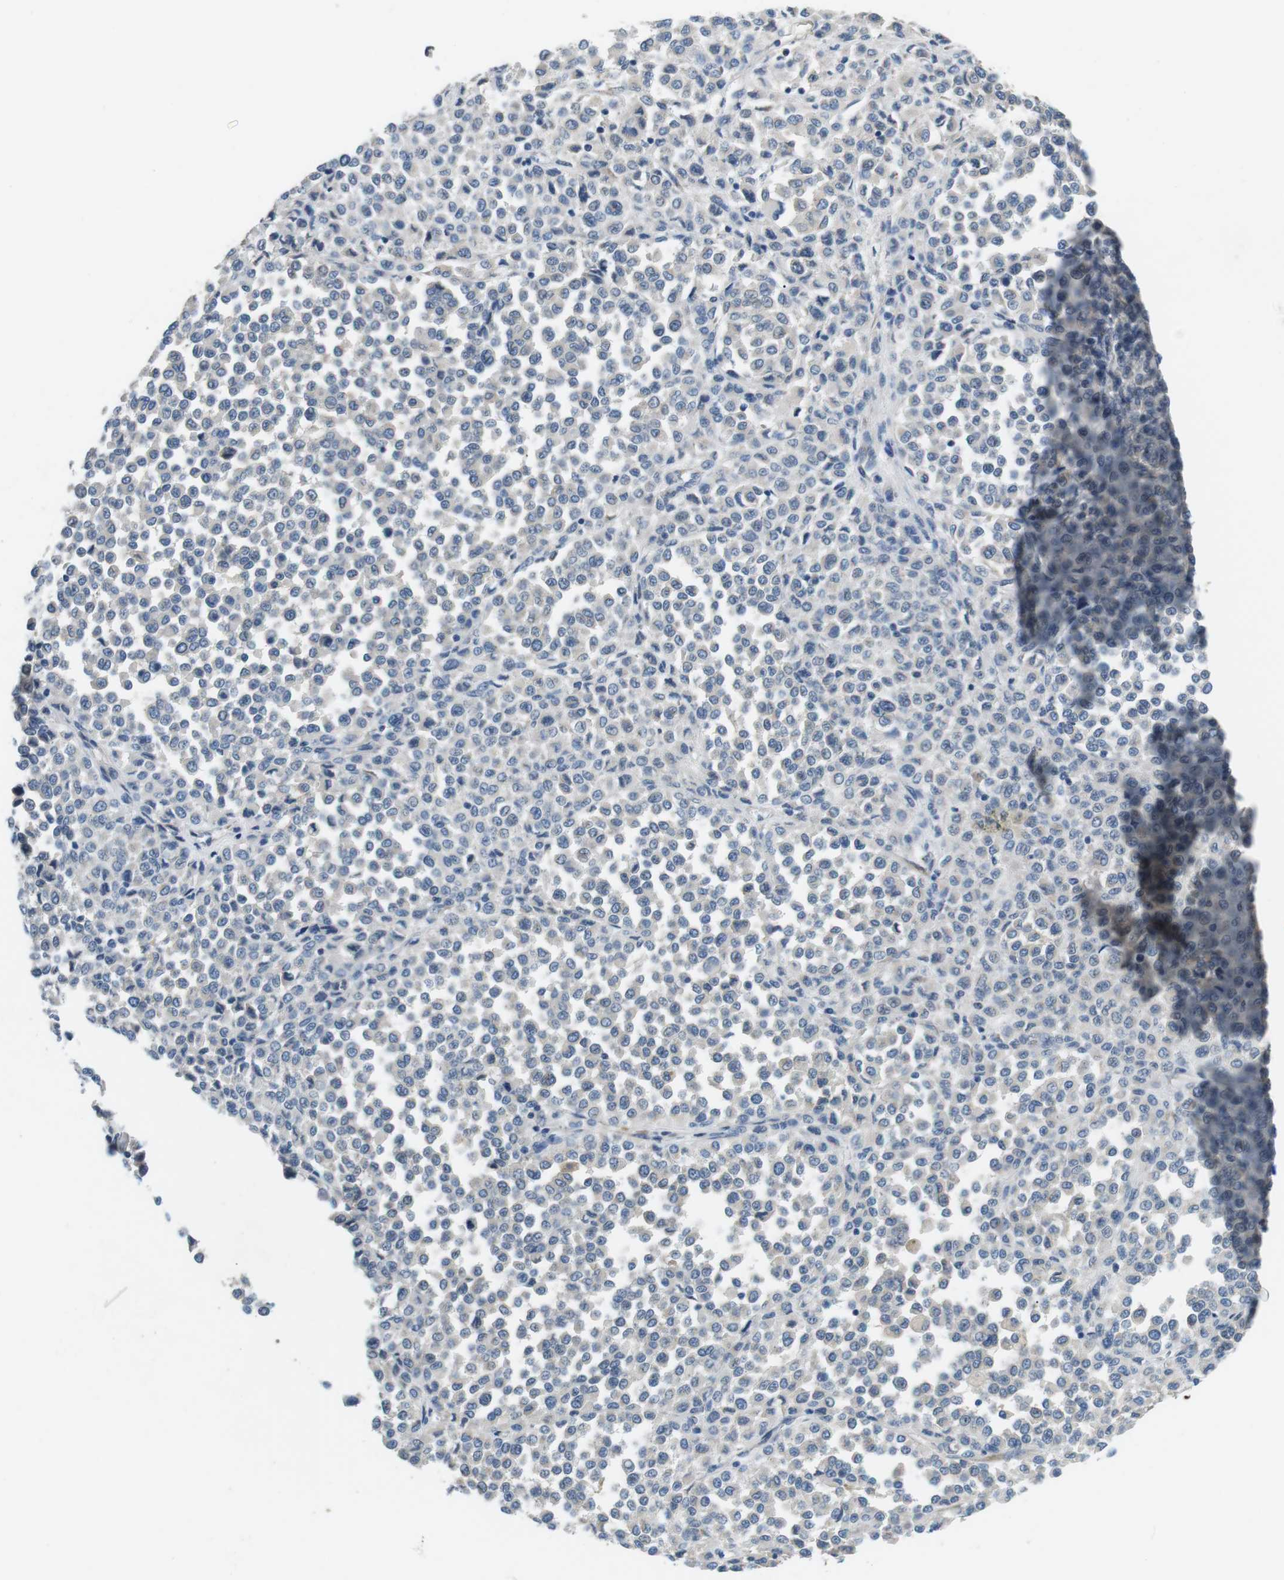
{"staining": {"intensity": "negative", "quantity": "none", "location": "none"}, "tissue": "melanoma", "cell_type": "Tumor cells", "image_type": "cancer", "snomed": [{"axis": "morphology", "description": "Malignant melanoma, Metastatic site"}, {"axis": "topography", "description": "Pancreas"}], "caption": "Protein analysis of malignant melanoma (metastatic site) demonstrates no significant expression in tumor cells.", "gene": "UNC5CL", "patient": {"sex": "female", "age": 30}}